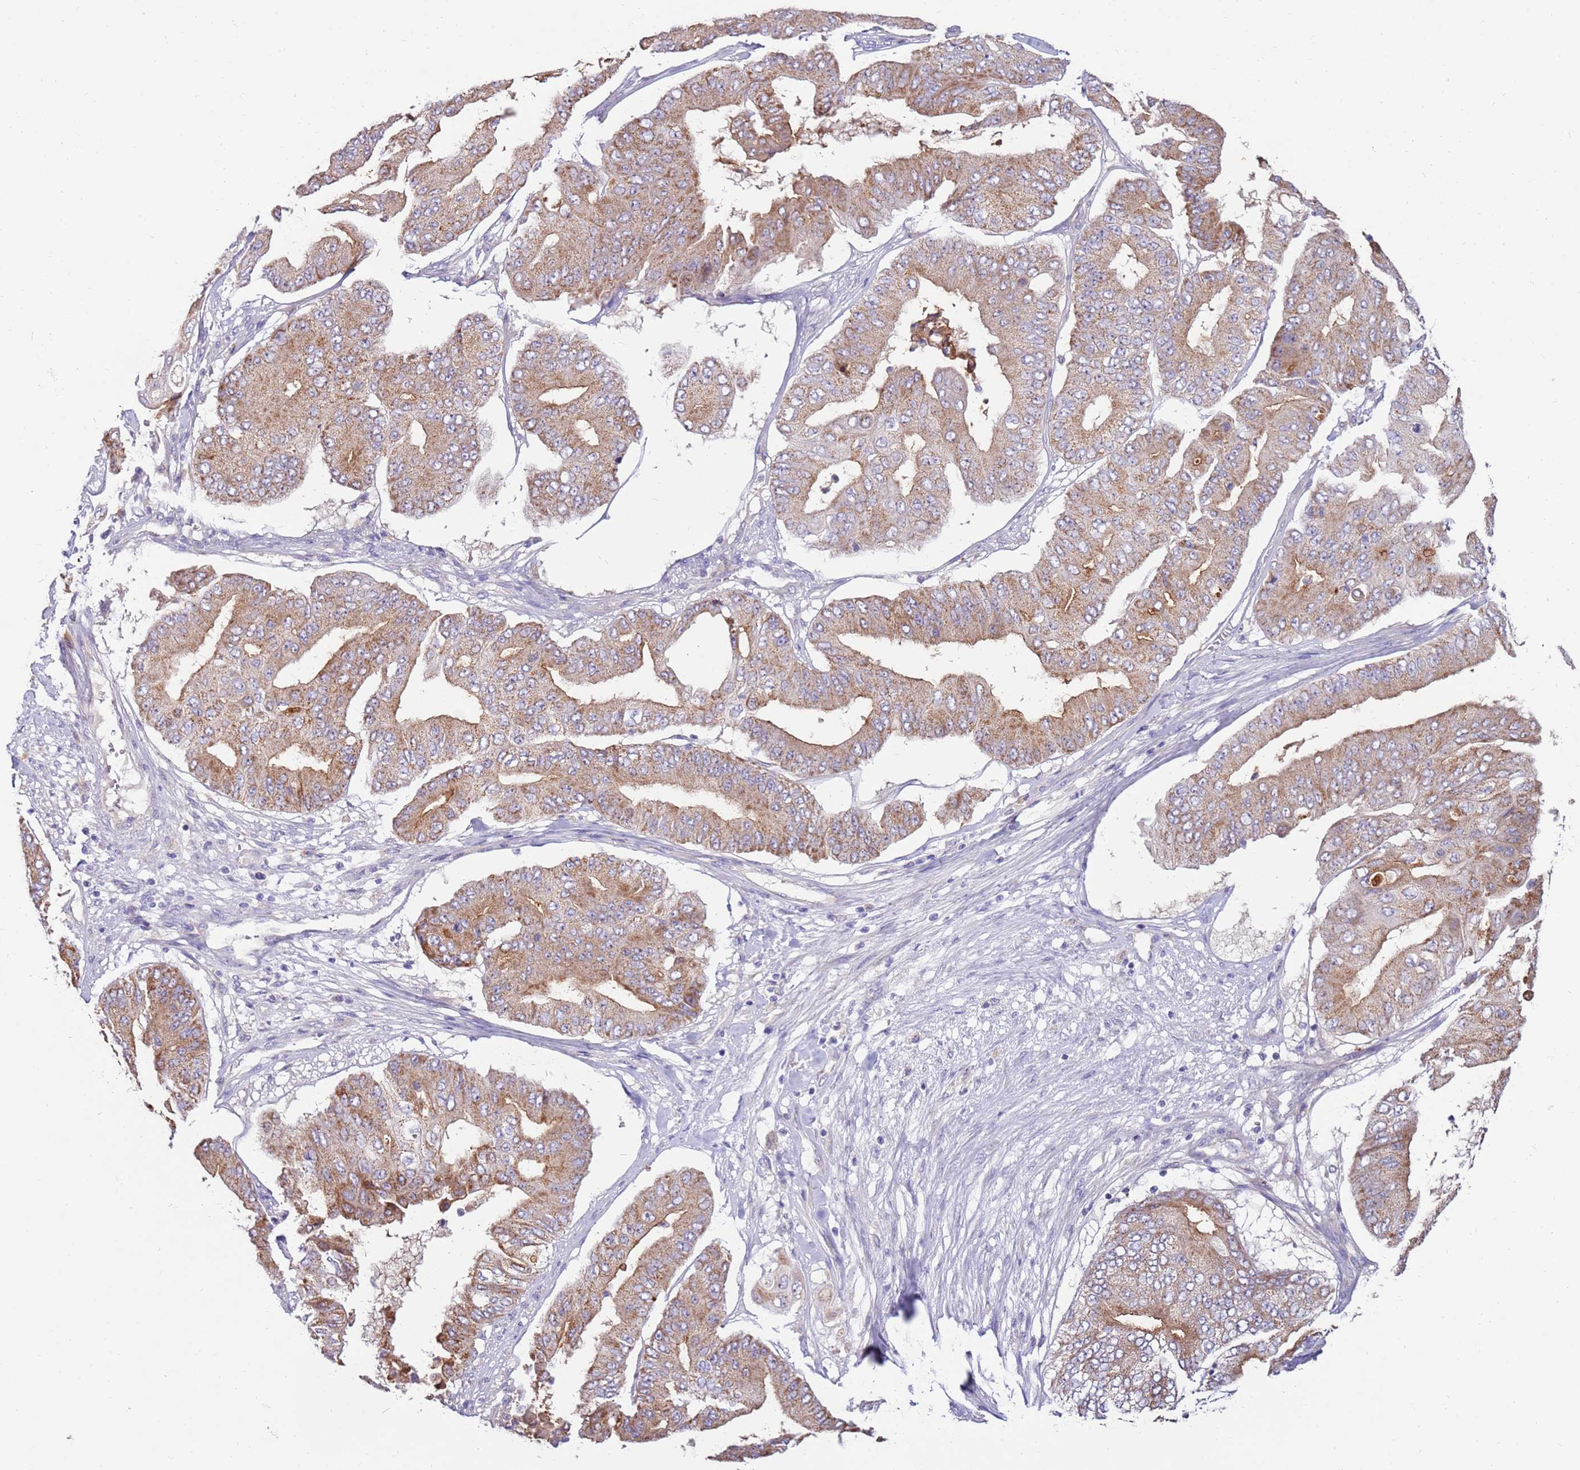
{"staining": {"intensity": "moderate", "quantity": ">75%", "location": "cytoplasmic/membranous"}, "tissue": "pancreatic cancer", "cell_type": "Tumor cells", "image_type": "cancer", "snomed": [{"axis": "morphology", "description": "Adenocarcinoma, NOS"}, {"axis": "topography", "description": "Pancreas"}], "caption": "IHC image of neoplastic tissue: human pancreatic cancer stained using immunohistochemistry shows medium levels of moderate protein expression localized specifically in the cytoplasmic/membranous of tumor cells, appearing as a cytoplasmic/membranous brown color.", "gene": "SLC44A4", "patient": {"sex": "female", "age": 77}}